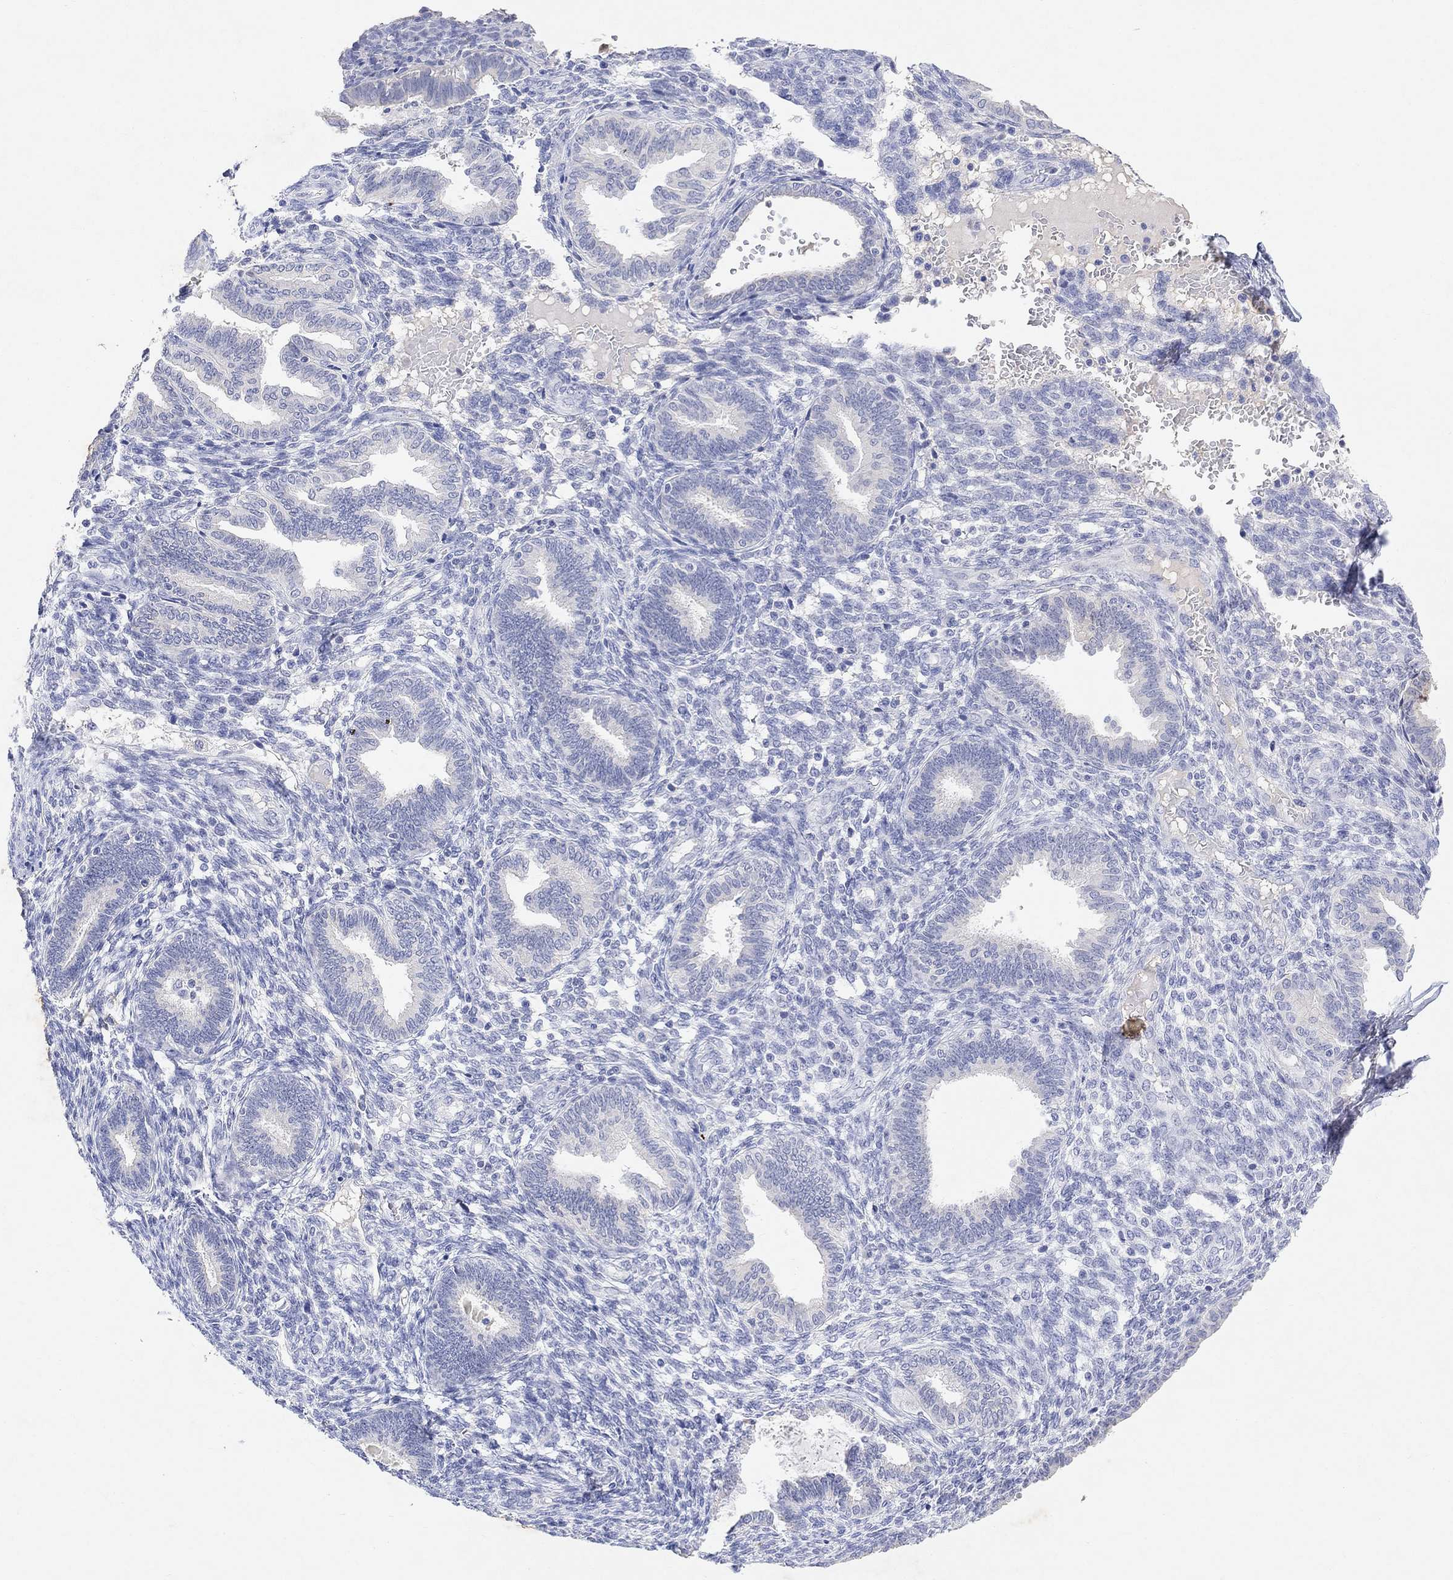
{"staining": {"intensity": "negative", "quantity": "none", "location": "none"}, "tissue": "endometrium", "cell_type": "Cells in endometrial stroma", "image_type": "normal", "snomed": [{"axis": "morphology", "description": "Normal tissue, NOS"}, {"axis": "topography", "description": "Endometrium"}], "caption": "The histopathology image reveals no significant positivity in cells in endometrial stroma of endometrium. Brightfield microscopy of immunohistochemistry stained with DAB (3,3'-diaminobenzidine) (brown) and hematoxylin (blue), captured at high magnification.", "gene": "TYR", "patient": {"sex": "female", "age": 42}}